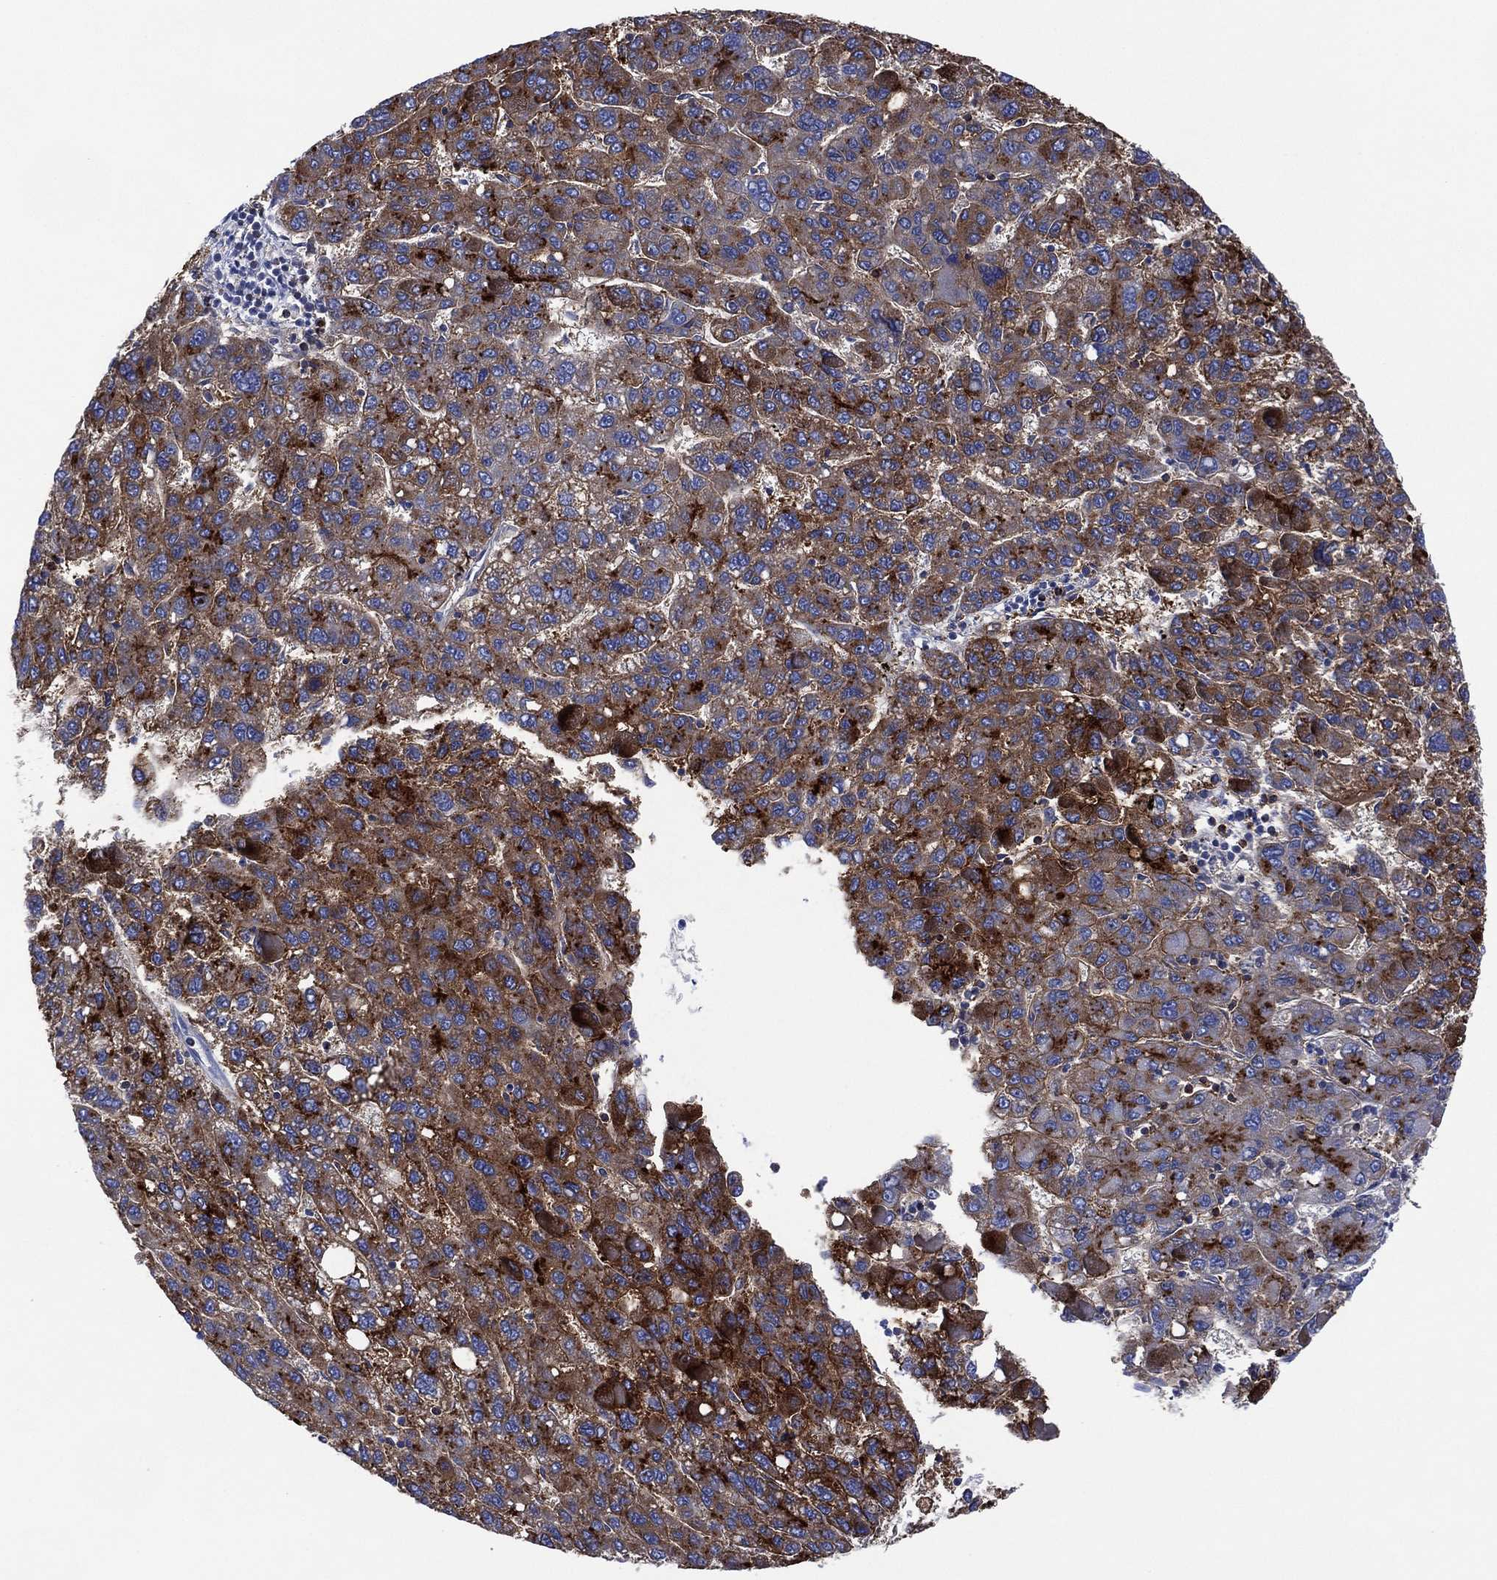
{"staining": {"intensity": "strong", "quantity": "25%-75%", "location": "cytoplasmic/membranous"}, "tissue": "liver cancer", "cell_type": "Tumor cells", "image_type": "cancer", "snomed": [{"axis": "morphology", "description": "Carcinoma, Hepatocellular, NOS"}, {"axis": "topography", "description": "Liver"}], "caption": "Liver cancer tissue shows strong cytoplasmic/membranous positivity in approximately 25%-75% of tumor cells", "gene": "DPP4", "patient": {"sex": "female", "age": 82}}